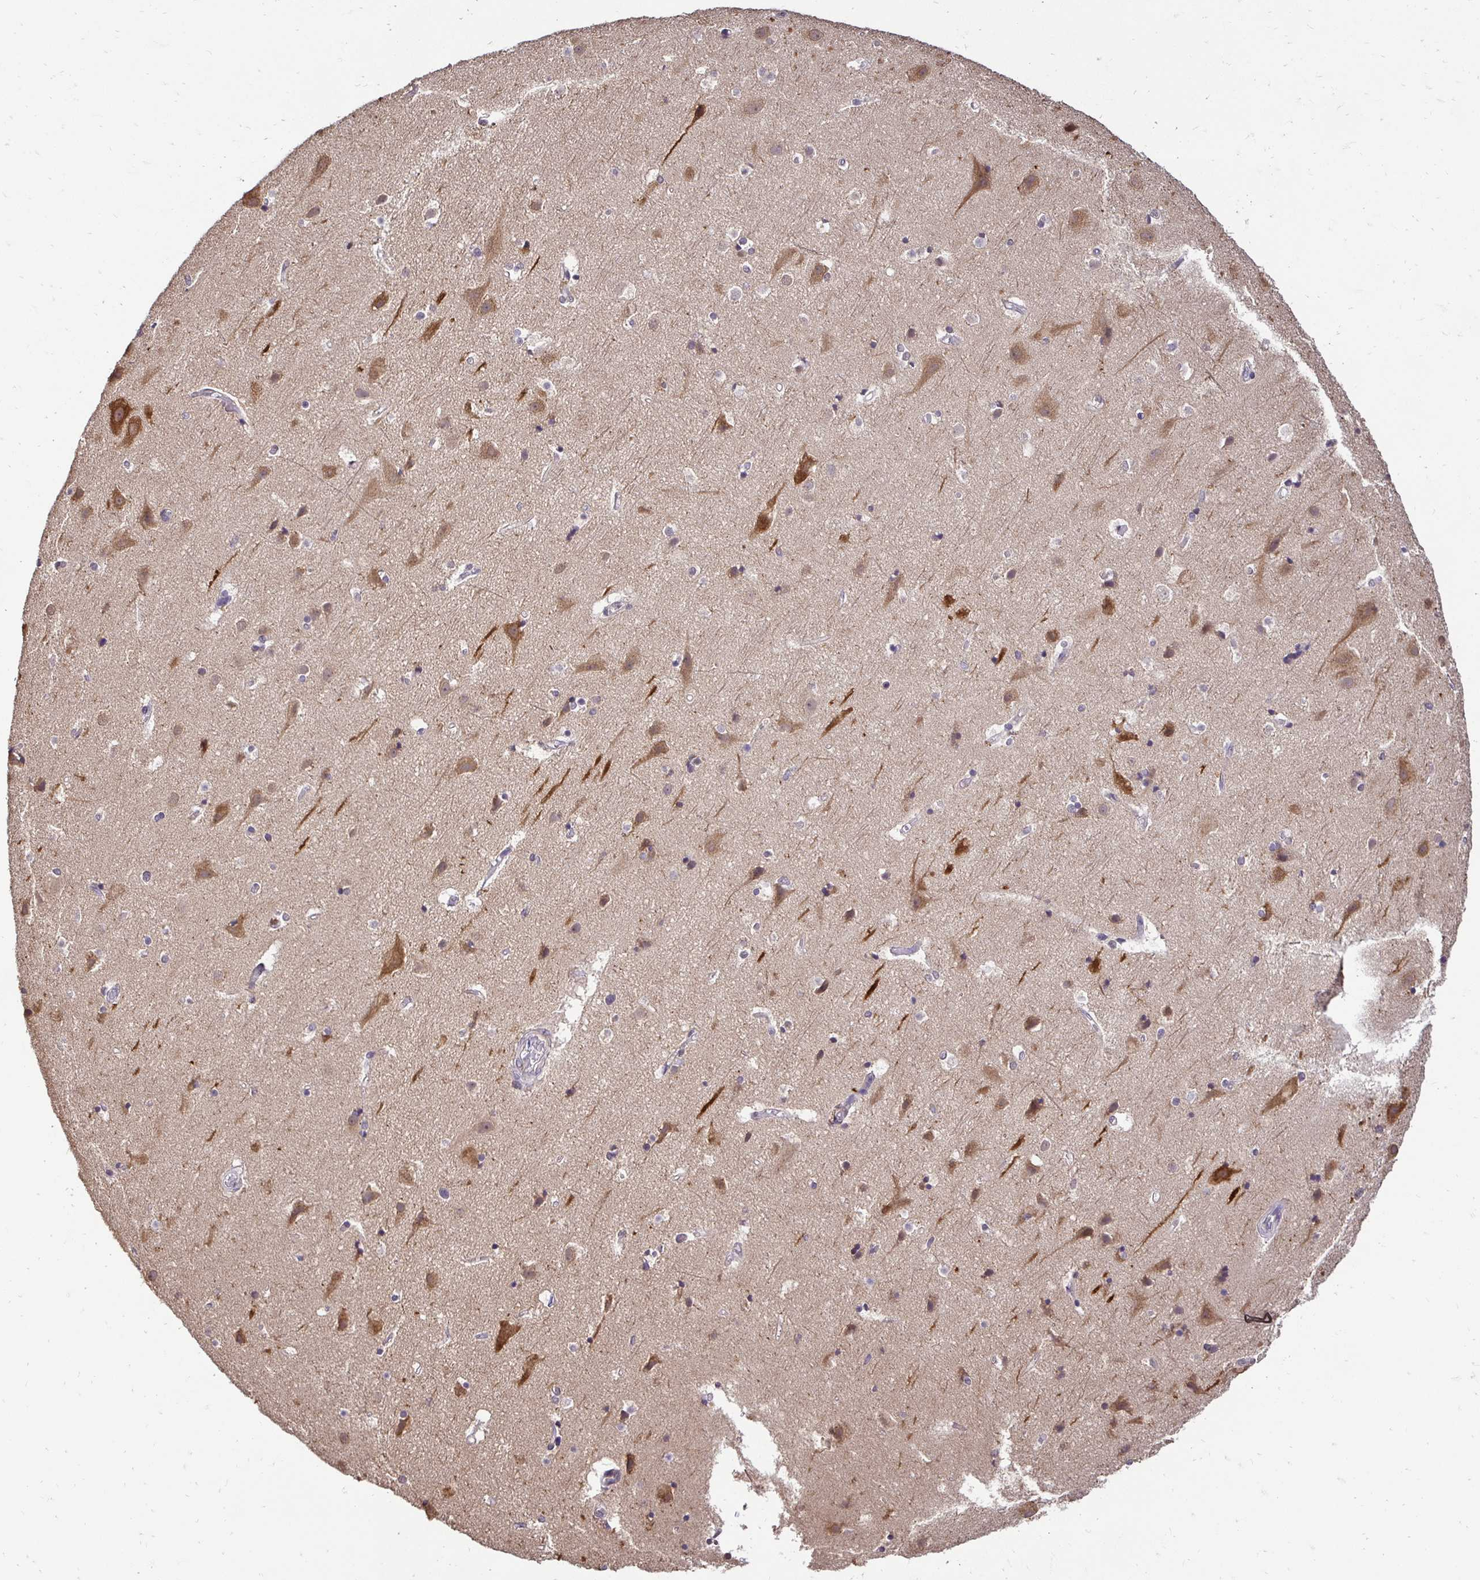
{"staining": {"intensity": "negative", "quantity": "none", "location": "none"}, "tissue": "cerebral cortex", "cell_type": "Endothelial cells", "image_type": "normal", "snomed": [{"axis": "morphology", "description": "Normal tissue, NOS"}, {"axis": "topography", "description": "Cerebral cortex"}], "caption": "Cerebral cortex was stained to show a protein in brown. There is no significant staining in endothelial cells. Nuclei are stained in blue.", "gene": "RHEBL1", "patient": {"sex": "female", "age": 52}}